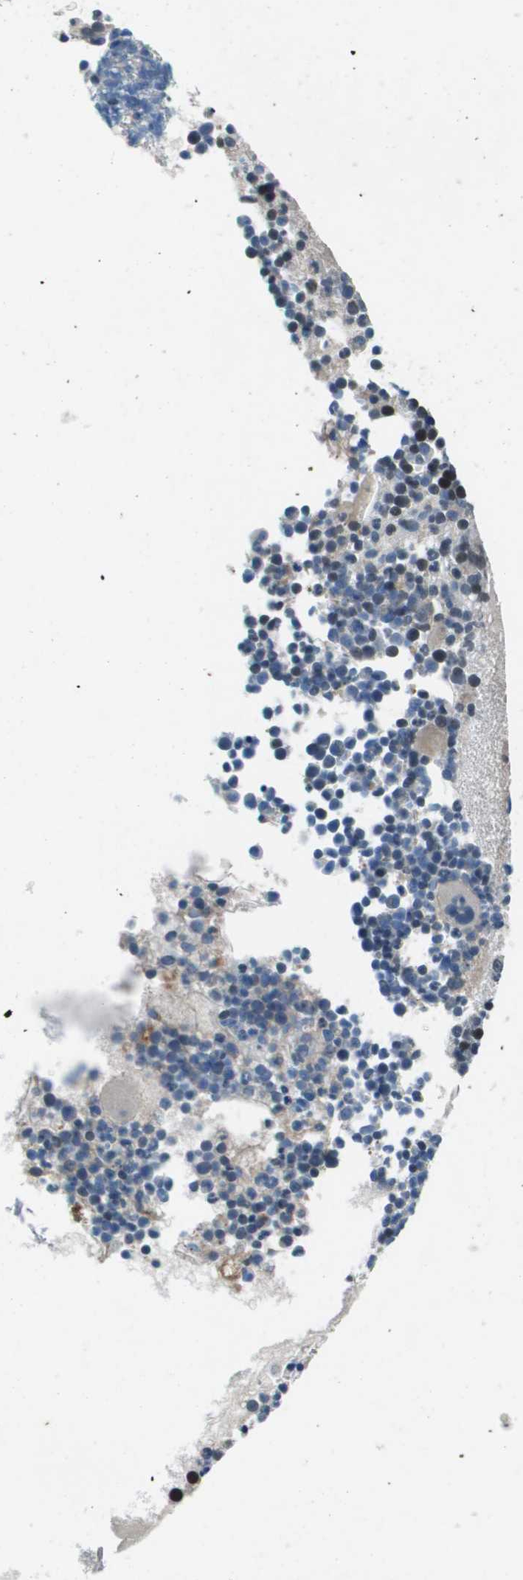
{"staining": {"intensity": "weak", "quantity": "<25%", "location": "nuclear"}, "tissue": "bone marrow", "cell_type": "Hematopoietic cells", "image_type": "normal", "snomed": [{"axis": "morphology", "description": "Normal tissue, NOS"}, {"axis": "morphology", "description": "Inflammation, NOS"}, {"axis": "topography", "description": "Bone marrow"}], "caption": "Immunohistochemistry (IHC) of unremarkable bone marrow demonstrates no positivity in hematopoietic cells.", "gene": "CAMK4", "patient": {"sex": "male", "age": 58}}